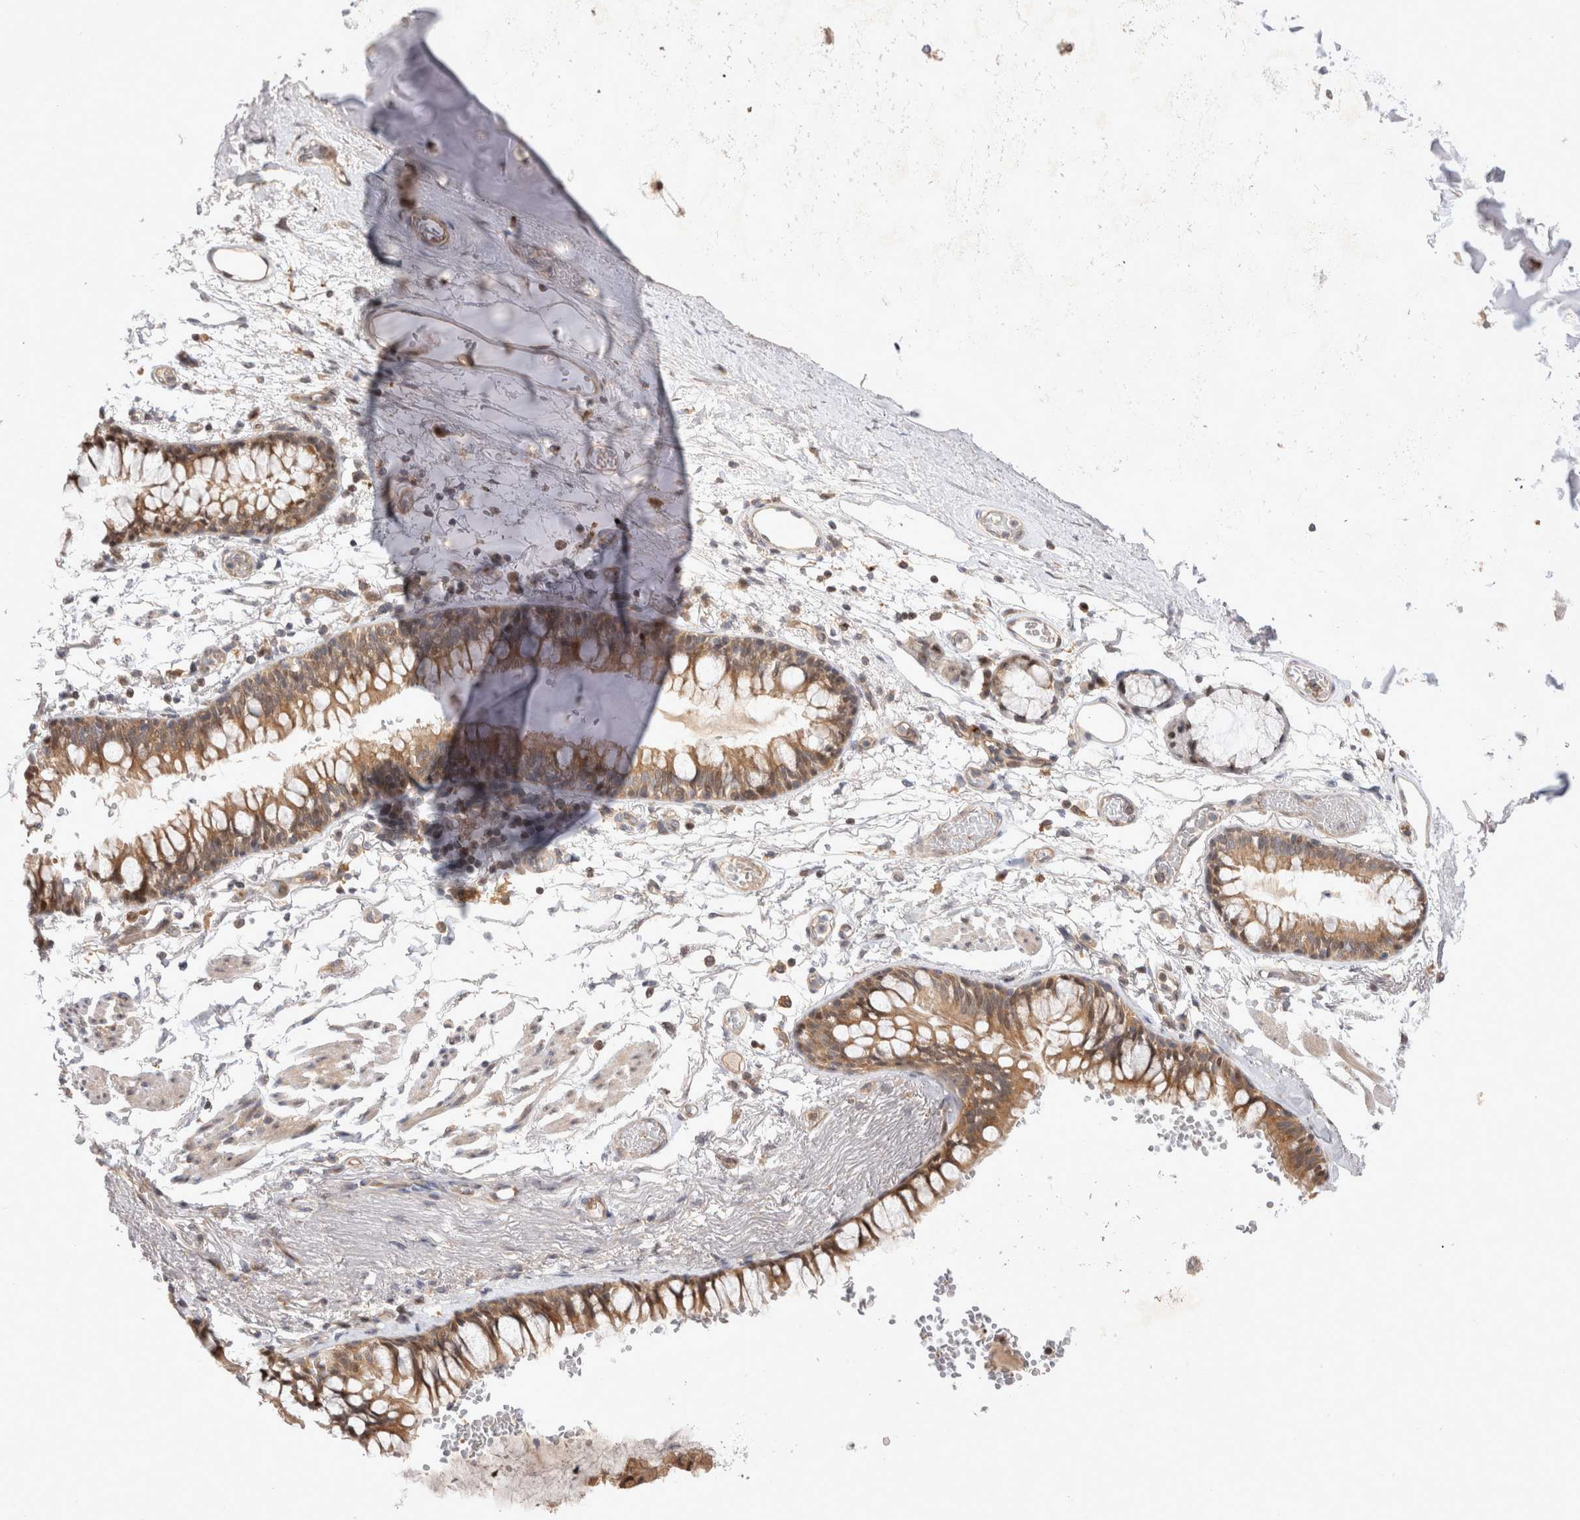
{"staining": {"intensity": "moderate", "quantity": ">75%", "location": "cytoplasmic/membranous"}, "tissue": "adipose tissue", "cell_type": "Adipocytes", "image_type": "normal", "snomed": [{"axis": "morphology", "description": "Normal tissue, NOS"}, {"axis": "topography", "description": "Cartilage tissue"}, {"axis": "topography", "description": "Bronchus"}], "caption": "Immunohistochemical staining of normal adipose tissue exhibits moderate cytoplasmic/membranous protein positivity in about >75% of adipocytes. Nuclei are stained in blue.", "gene": "HTT", "patient": {"sex": "female", "age": 73}}